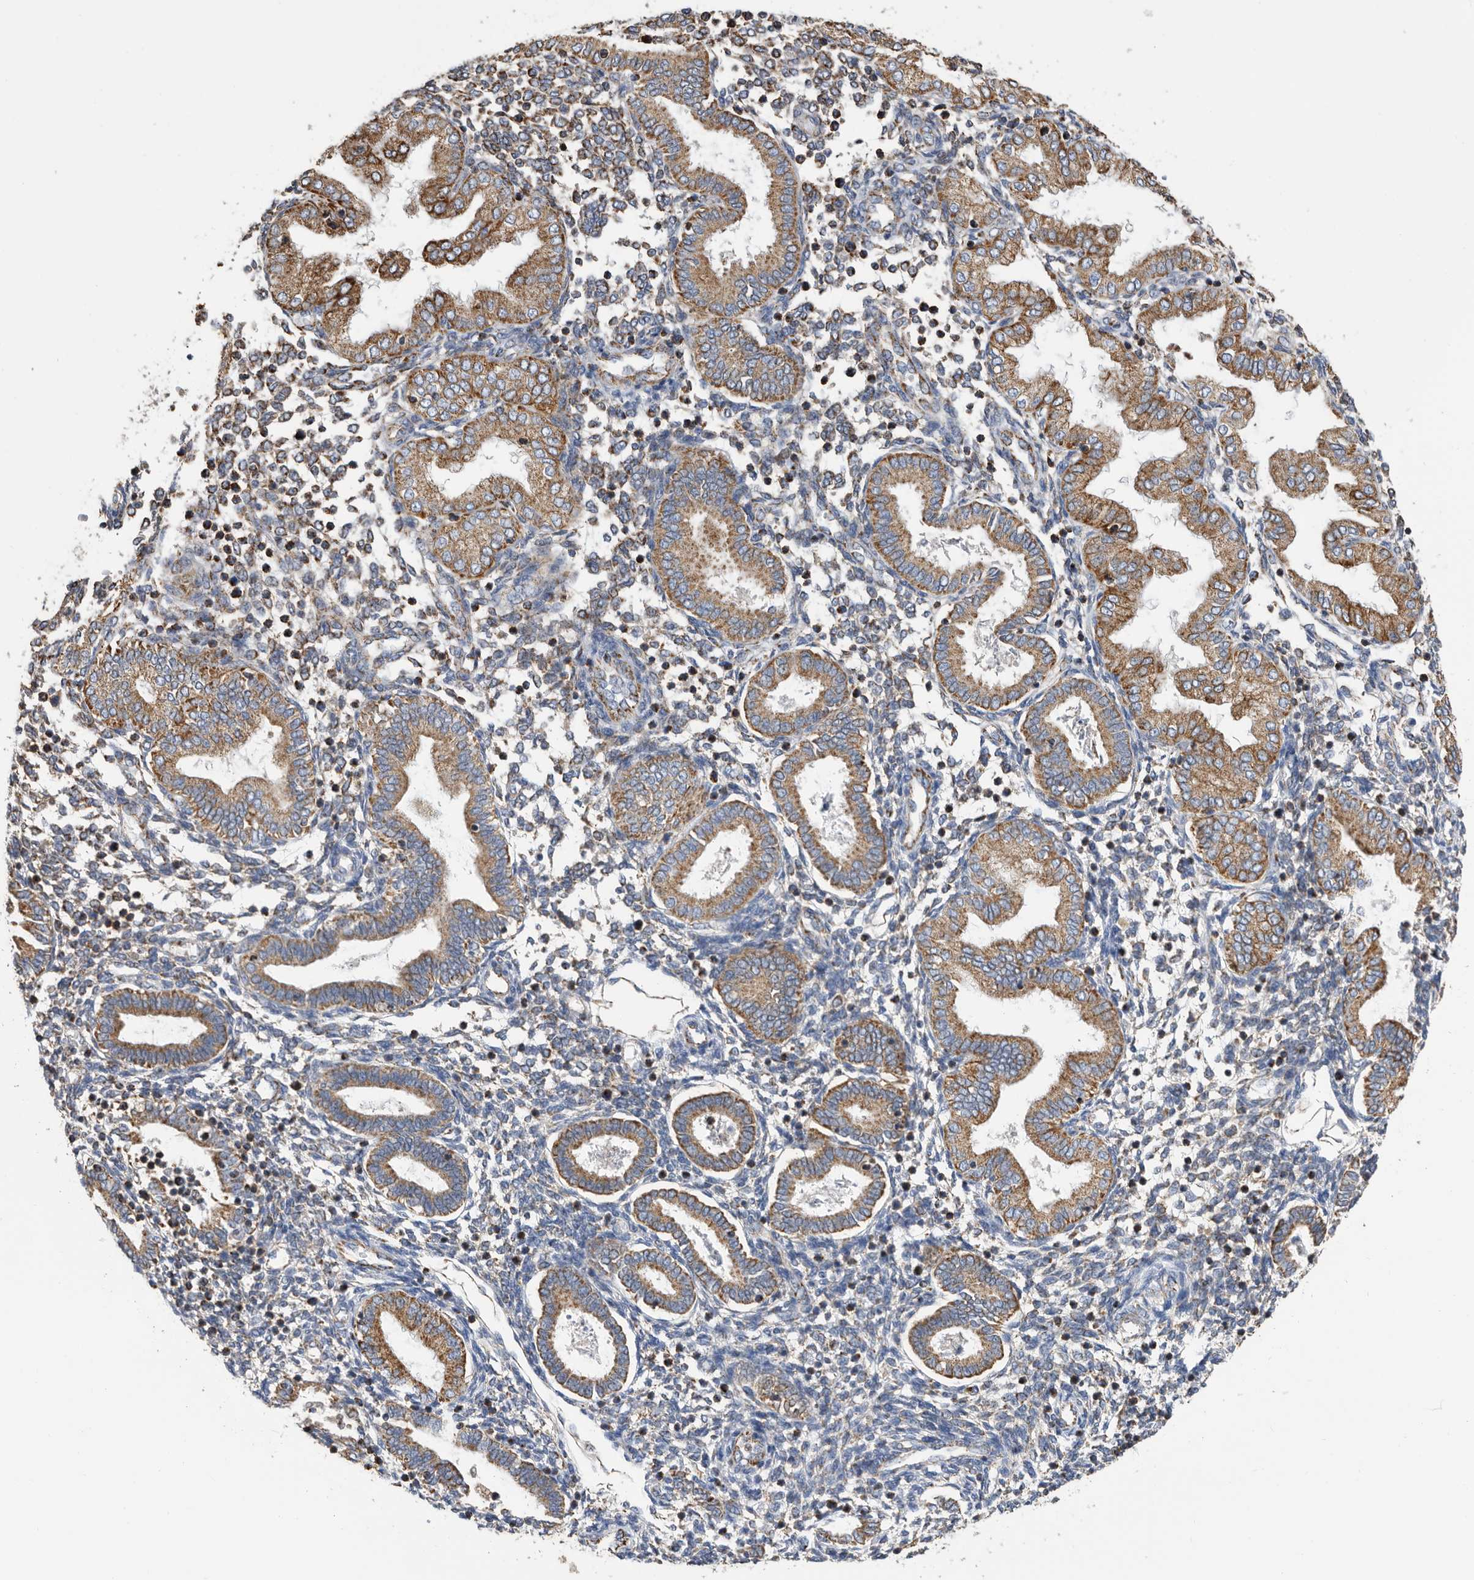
{"staining": {"intensity": "moderate", "quantity": "<25%", "location": "cytoplasmic/membranous"}, "tissue": "endometrium", "cell_type": "Cells in endometrial stroma", "image_type": "normal", "snomed": [{"axis": "morphology", "description": "Normal tissue, NOS"}, {"axis": "topography", "description": "Endometrium"}], "caption": "Protein analysis of normal endometrium displays moderate cytoplasmic/membranous positivity in approximately <25% of cells in endometrial stroma. (Stains: DAB in brown, nuclei in blue, Microscopy: brightfield microscopy at high magnification).", "gene": "WFDC1", "patient": {"sex": "female", "age": 53}}